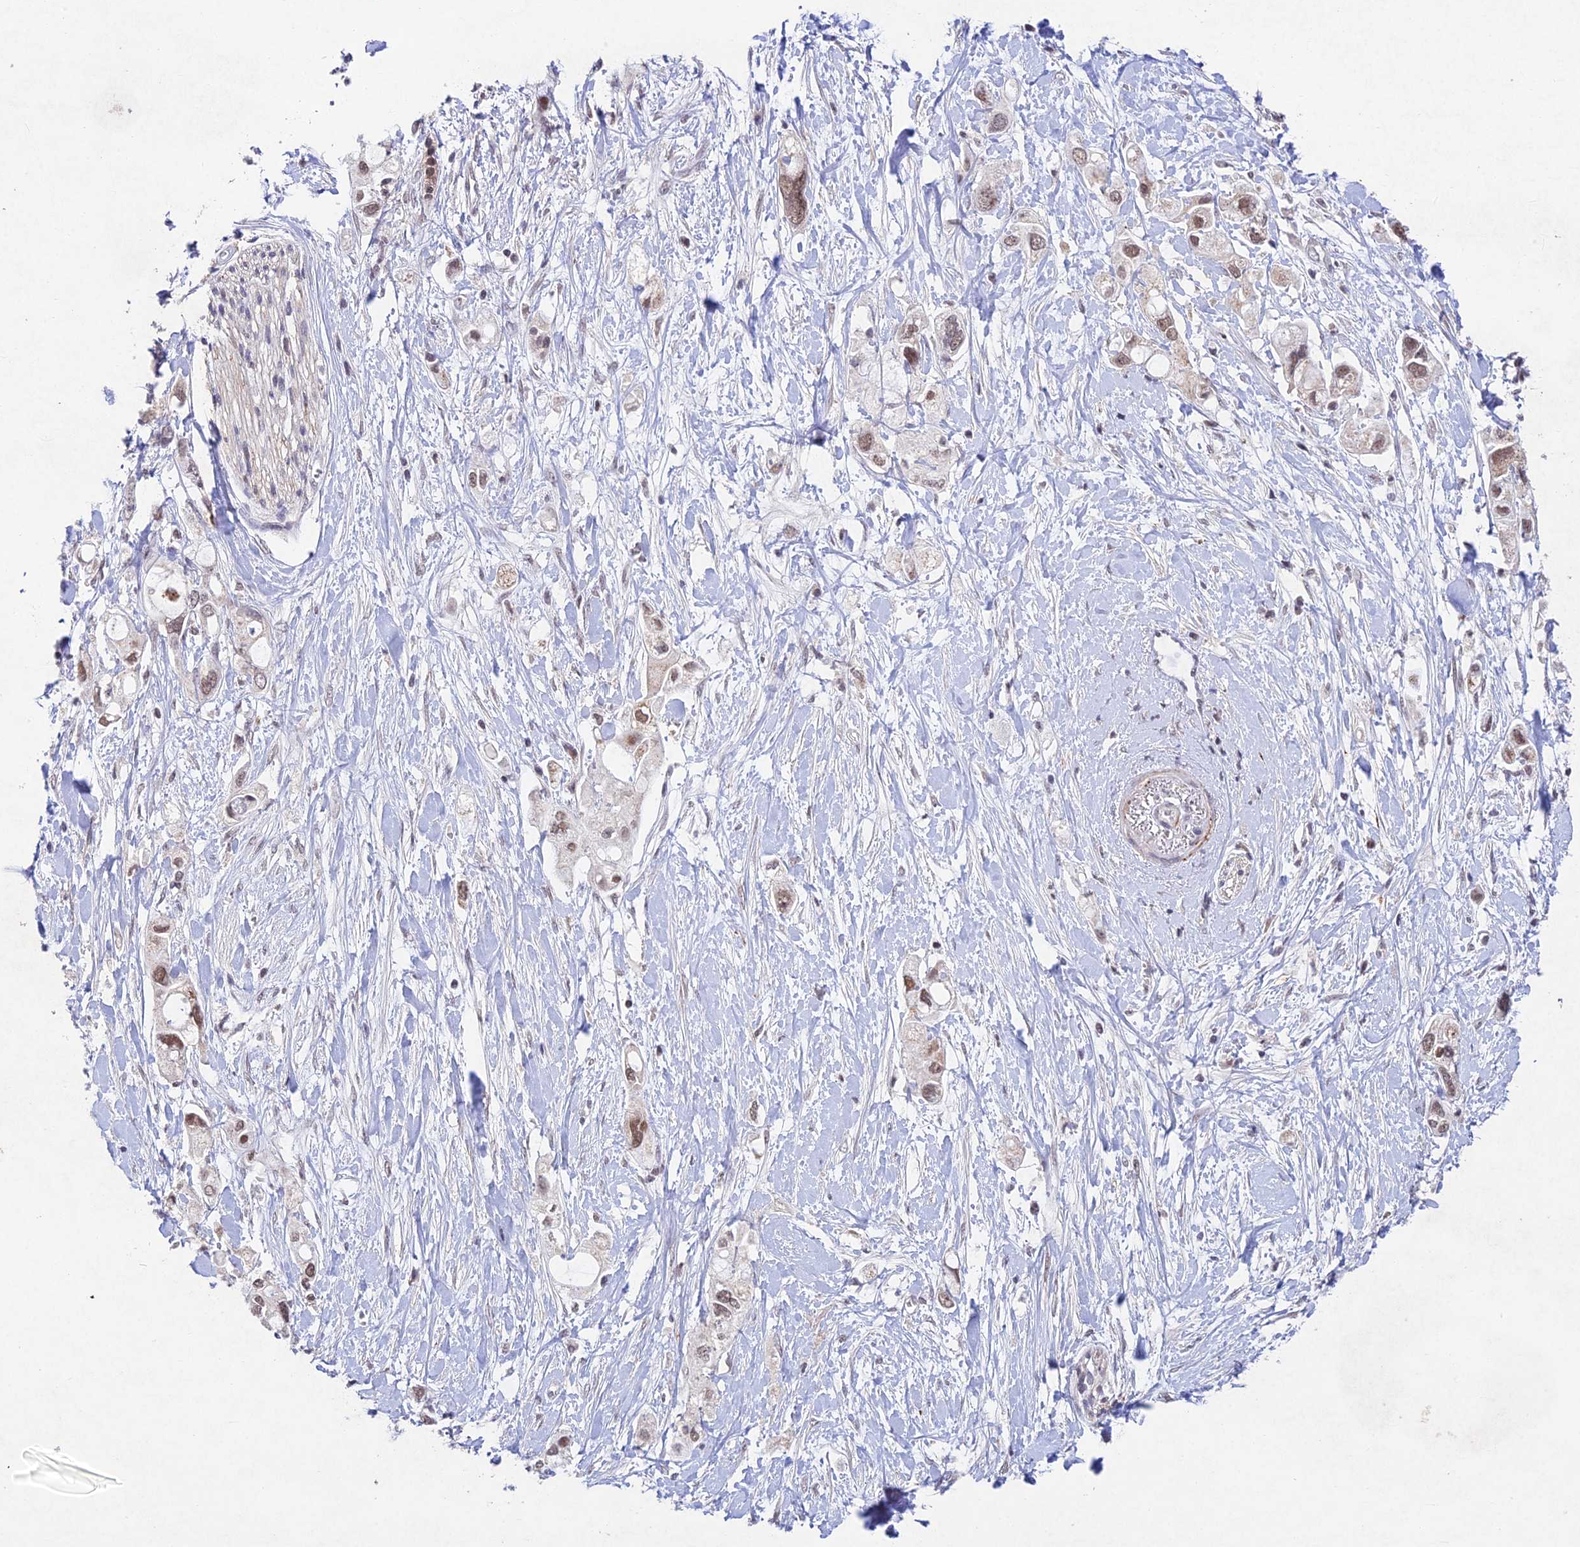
{"staining": {"intensity": "weak", "quantity": ">75%", "location": "nuclear"}, "tissue": "pancreatic cancer", "cell_type": "Tumor cells", "image_type": "cancer", "snomed": [{"axis": "morphology", "description": "Adenocarcinoma, NOS"}, {"axis": "topography", "description": "Pancreas"}], "caption": "Pancreatic cancer (adenocarcinoma) stained with a brown dye displays weak nuclear positive positivity in about >75% of tumor cells.", "gene": "RAVER1", "patient": {"sex": "female", "age": 56}}